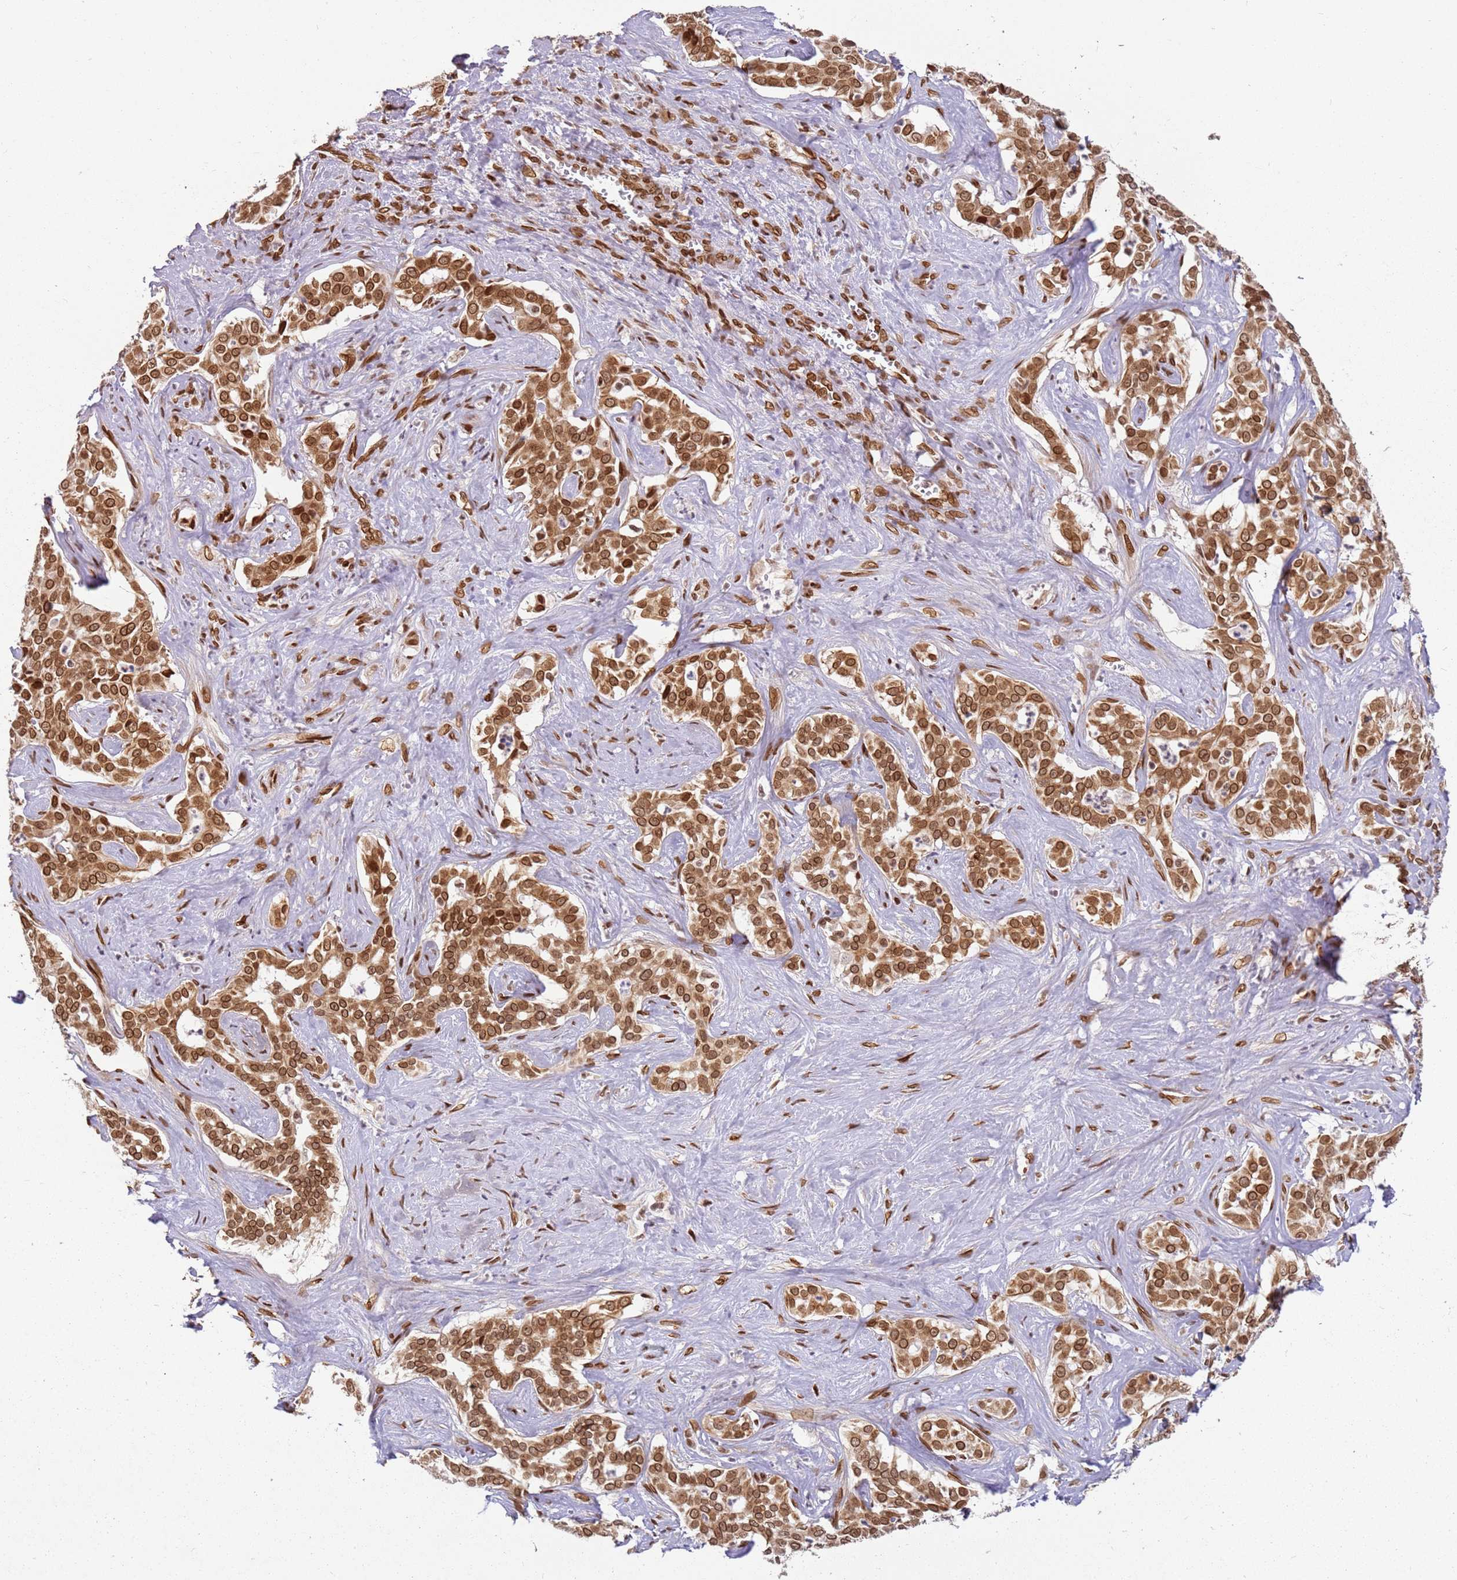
{"staining": {"intensity": "strong", "quantity": ">75%", "location": "cytoplasmic/membranous,nuclear"}, "tissue": "liver cancer", "cell_type": "Tumor cells", "image_type": "cancer", "snomed": [{"axis": "morphology", "description": "Cholangiocarcinoma"}, {"axis": "topography", "description": "Liver"}], "caption": "Strong cytoplasmic/membranous and nuclear positivity for a protein is seen in about >75% of tumor cells of liver cancer (cholangiocarcinoma) using immunohistochemistry.", "gene": "TENT4A", "patient": {"sex": "male", "age": 67}}